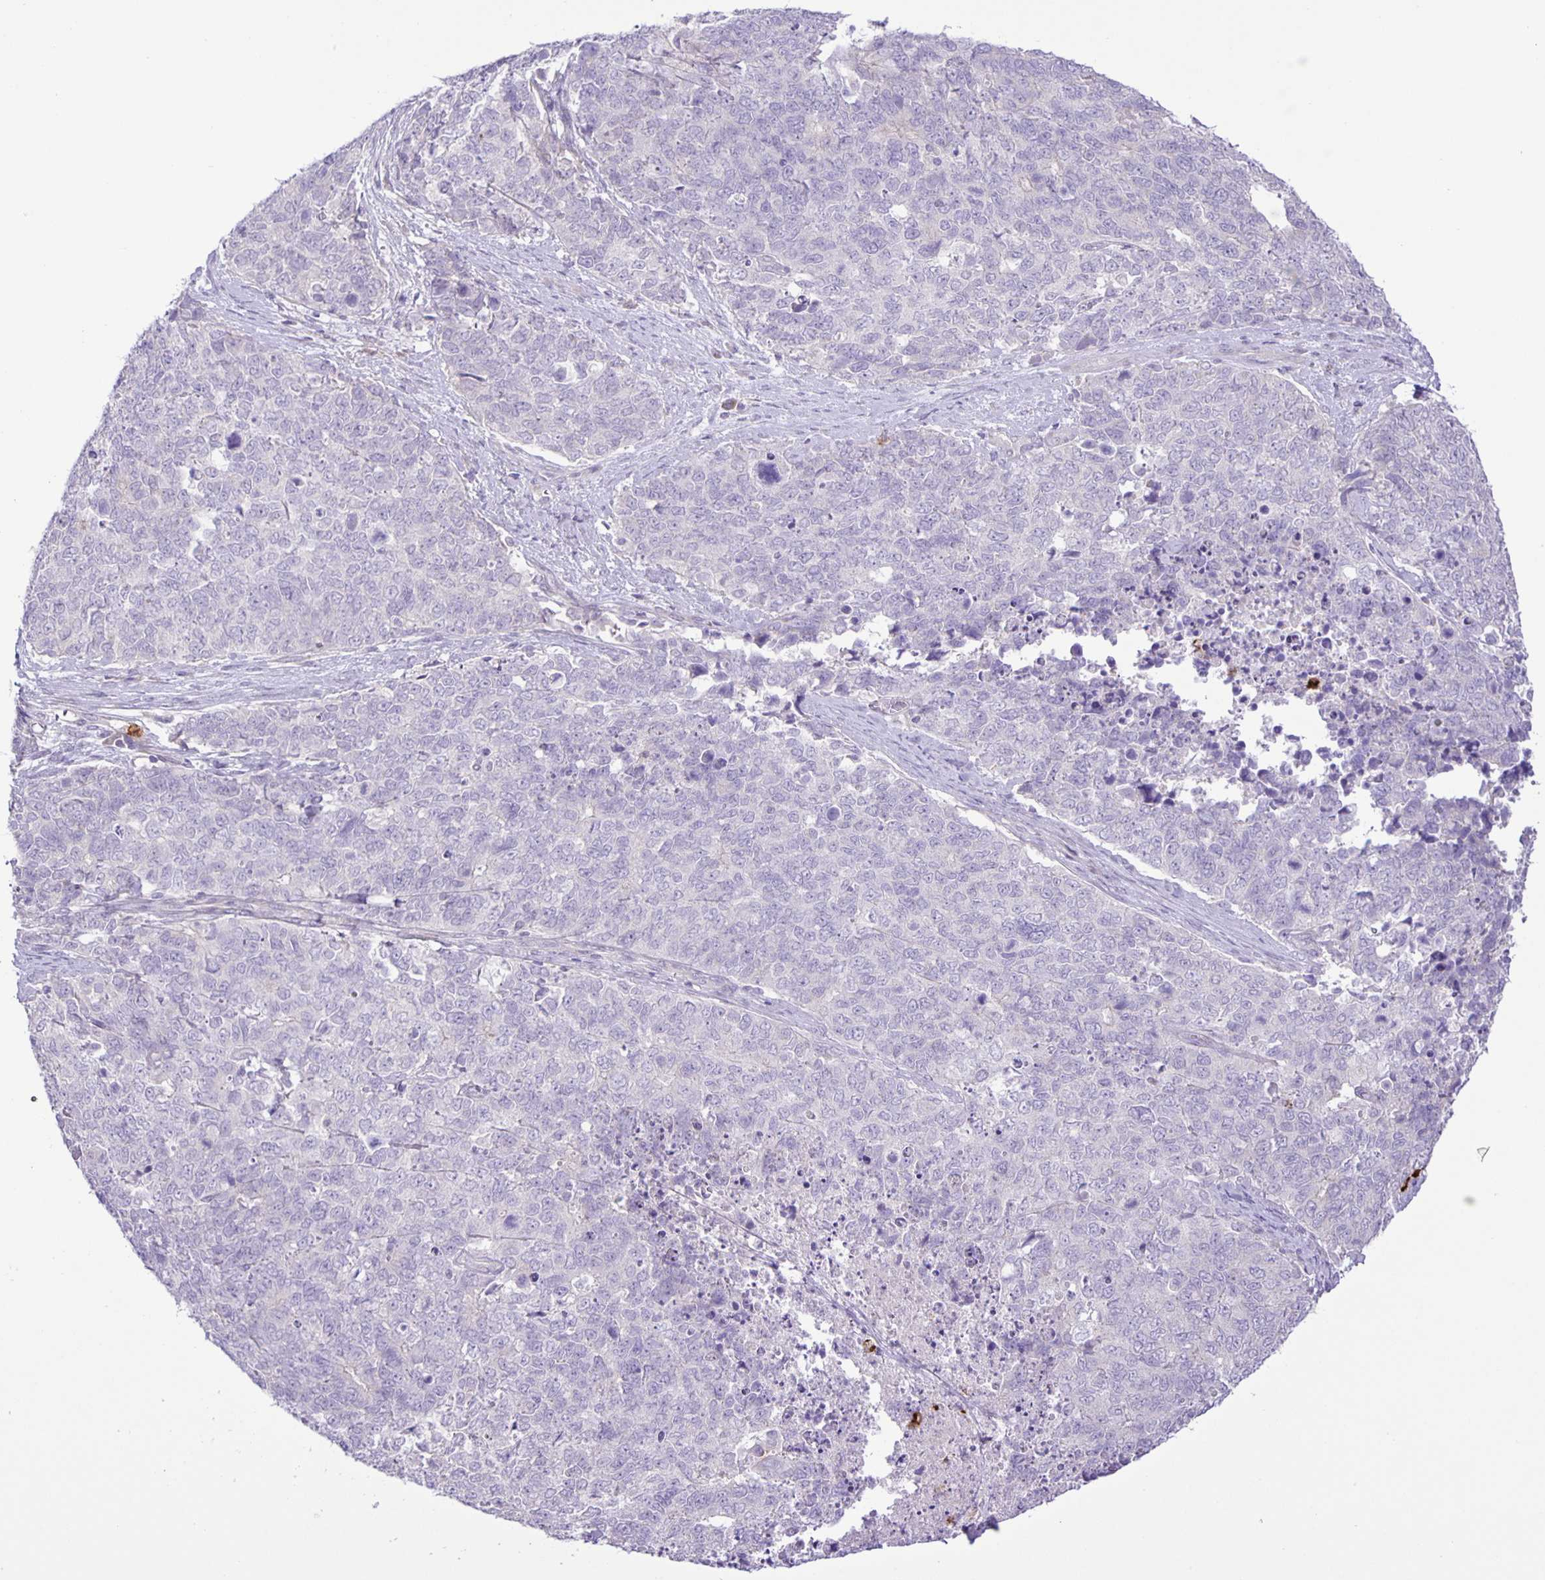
{"staining": {"intensity": "negative", "quantity": "none", "location": "none"}, "tissue": "cervical cancer", "cell_type": "Tumor cells", "image_type": "cancer", "snomed": [{"axis": "morphology", "description": "Adenocarcinoma, NOS"}, {"axis": "topography", "description": "Cervix"}], "caption": "Human cervical cancer (adenocarcinoma) stained for a protein using IHC exhibits no staining in tumor cells.", "gene": "ADCK1", "patient": {"sex": "female", "age": 63}}